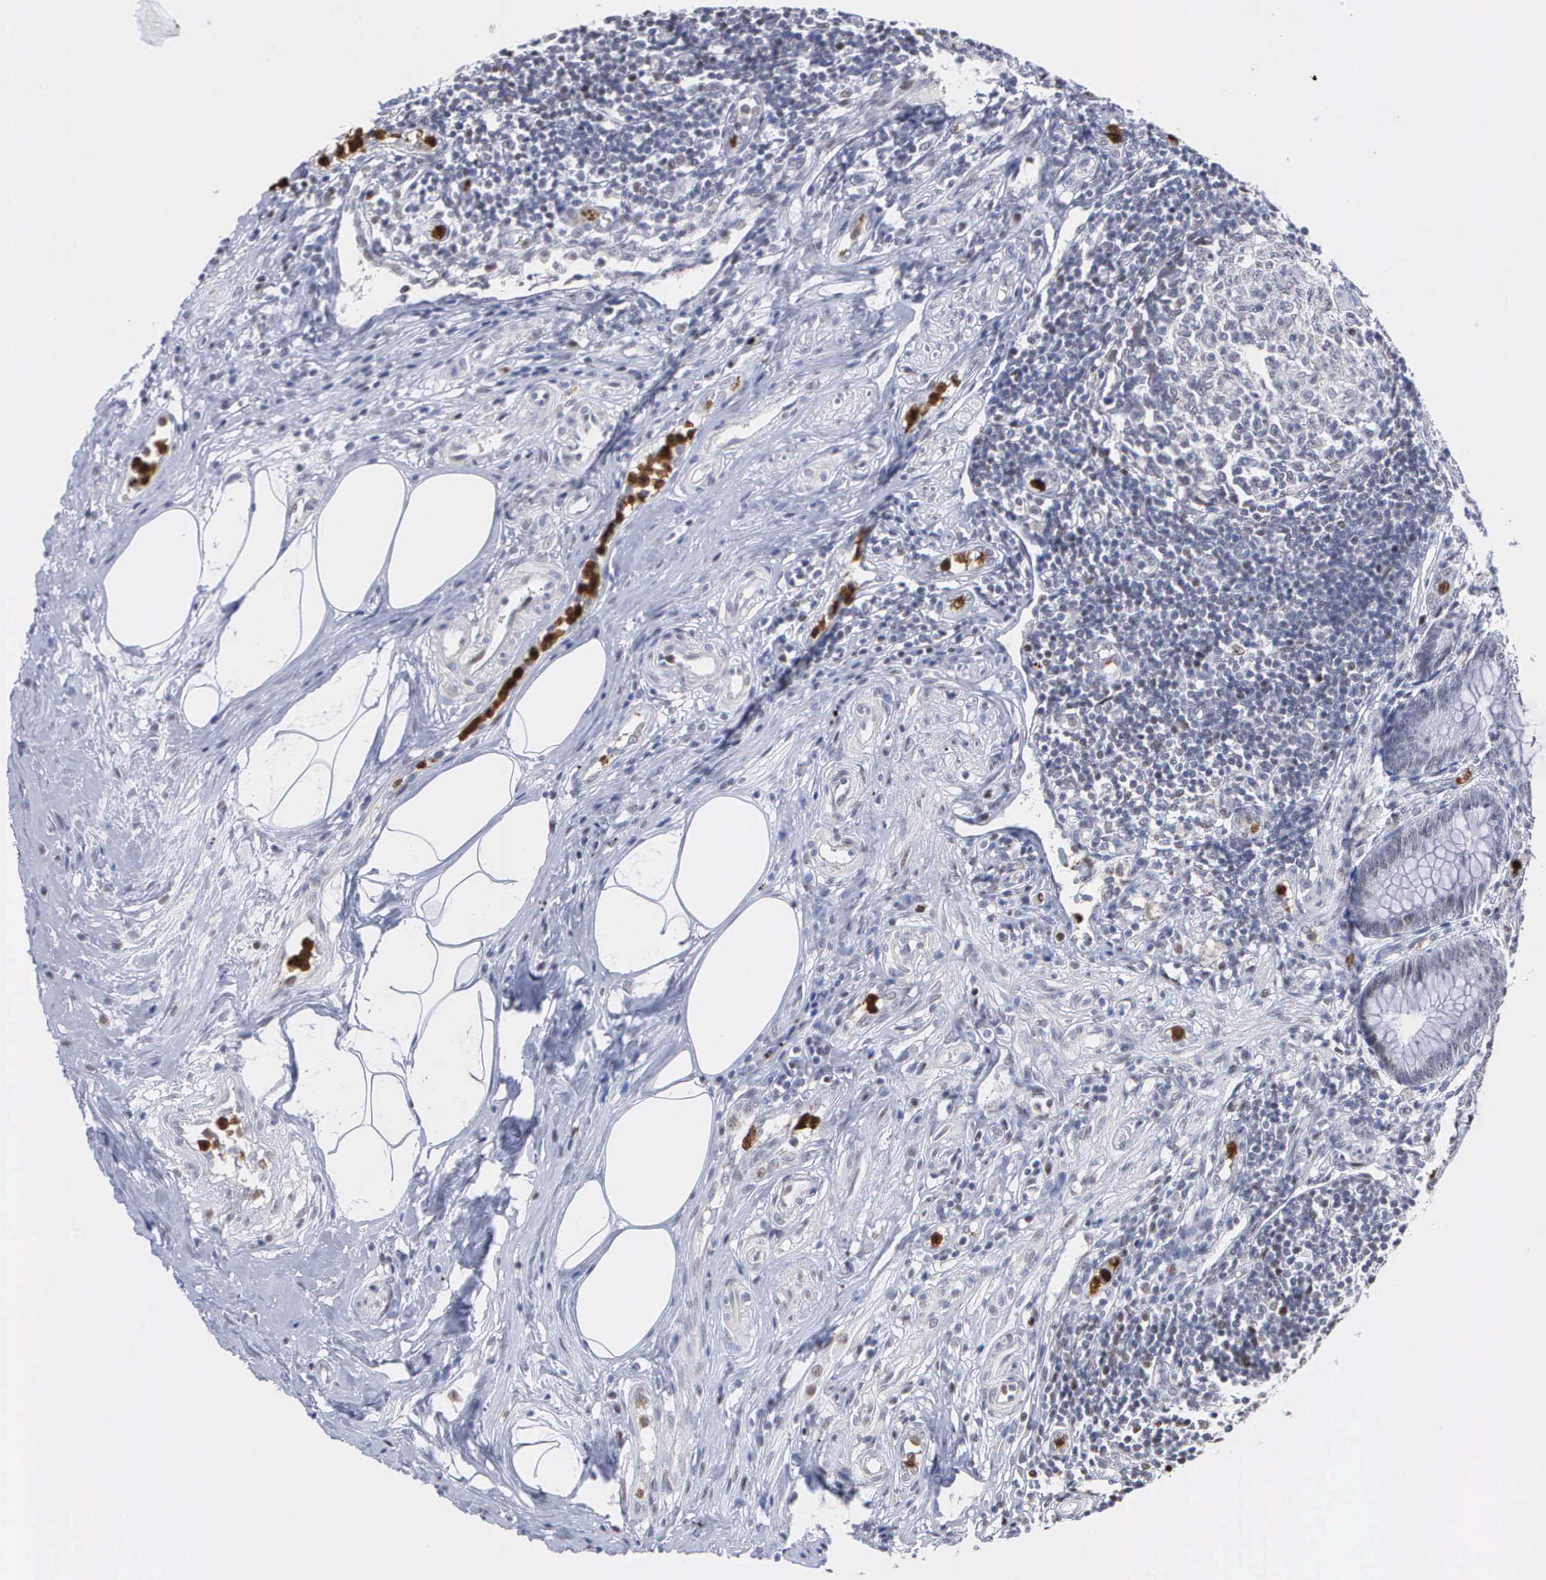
{"staining": {"intensity": "negative", "quantity": "none", "location": "none"}, "tissue": "appendix", "cell_type": "Glandular cells", "image_type": "normal", "snomed": [{"axis": "morphology", "description": "Normal tissue, NOS"}, {"axis": "topography", "description": "Appendix"}], "caption": "Appendix was stained to show a protein in brown. There is no significant staining in glandular cells. (DAB (3,3'-diaminobenzidine) IHC visualized using brightfield microscopy, high magnification).", "gene": "SPIN3", "patient": {"sex": "female", "age": 34}}